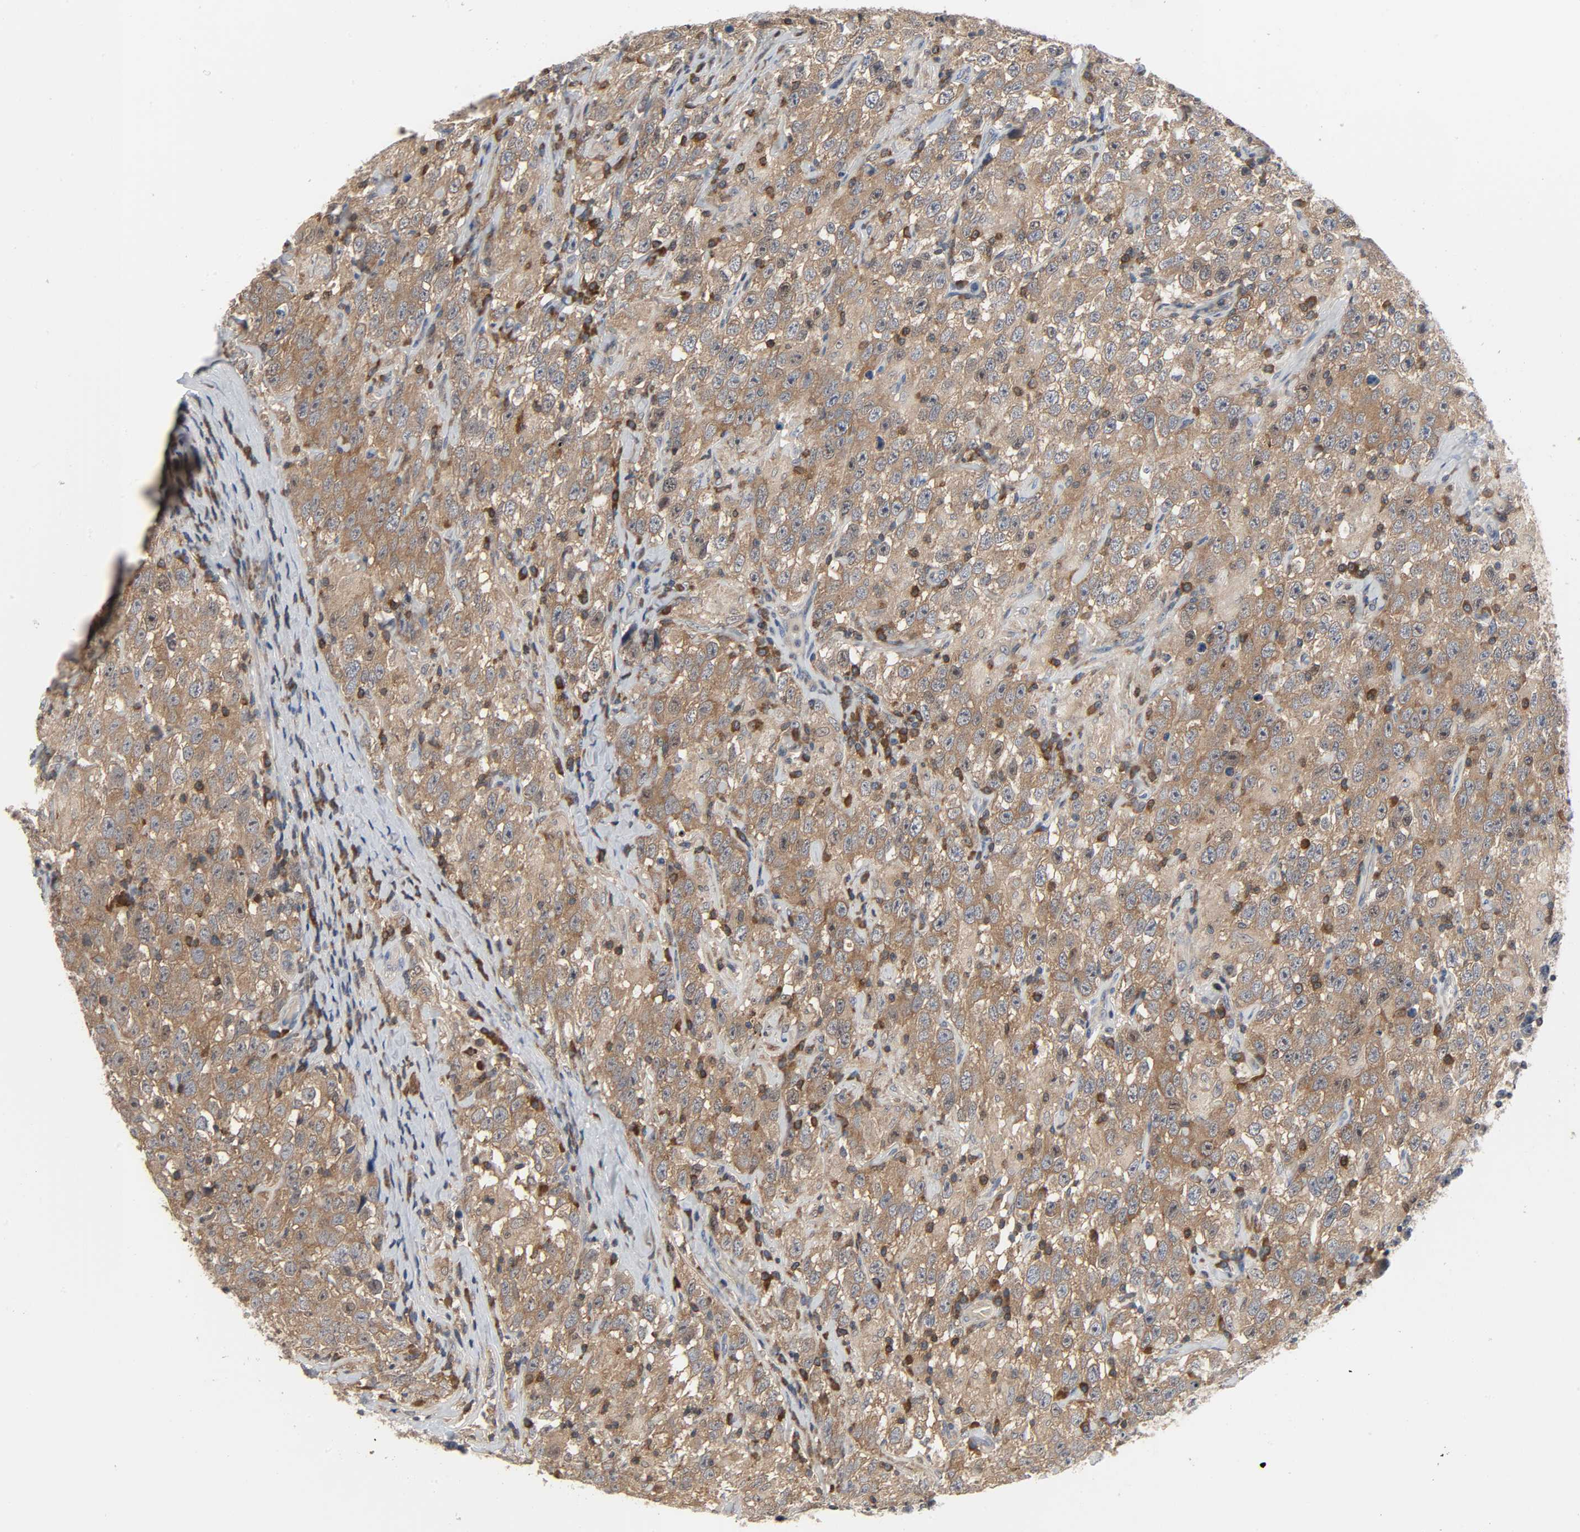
{"staining": {"intensity": "moderate", "quantity": ">75%", "location": "cytoplasmic/membranous"}, "tissue": "testis cancer", "cell_type": "Tumor cells", "image_type": "cancer", "snomed": [{"axis": "morphology", "description": "Seminoma, NOS"}, {"axis": "topography", "description": "Testis"}], "caption": "Protein expression analysis of human testis cancer reveals moderate cytoplasmic/membranous staining in approximately >75% of tumor cells.", "gene": "PLEKHA2", "patient": {"sex": "male", "age": 41}}